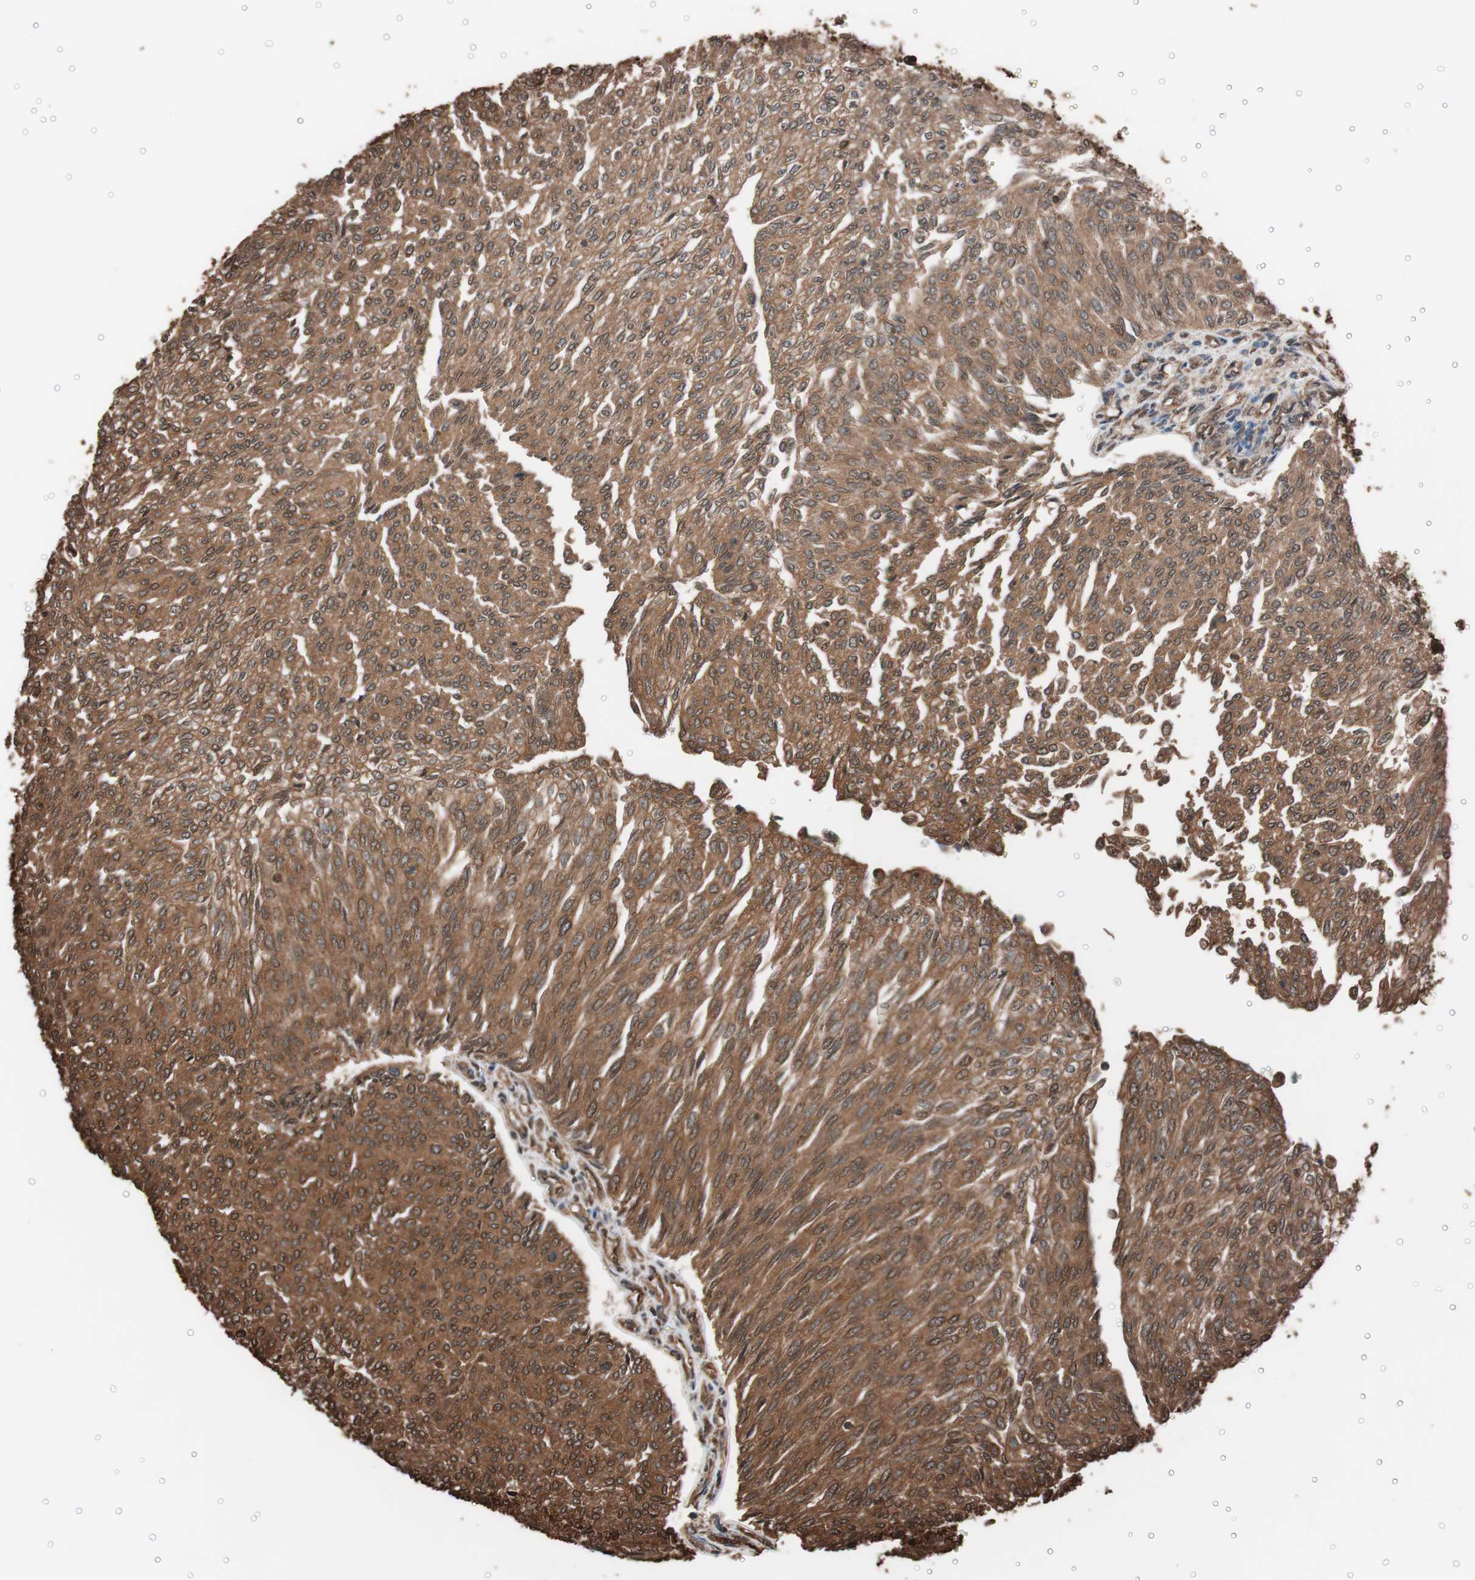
{"staining": {"intensity": "strong", "quantity": ">75%", "location": "cytoplasmic/membranous,nuclear"}, "tissue": "urothelial cancer", "cell_type": "Tumor cells", "image_type": "cancer", "snomed": [{"axis": "morphology", "description": "Urothelial carcinoma, Low grade"}, {"axis": "topography", "description": "Urinary bladder"}], "caption": "This is an image of immunohistochemistry (IHC) staining of urothelial cancer, which shows strong expression in the cytoplasmic/membranous and nuclear of tumor cells.", "gene": "CALM2", "patient": {"sex": "female", "age": 79}}